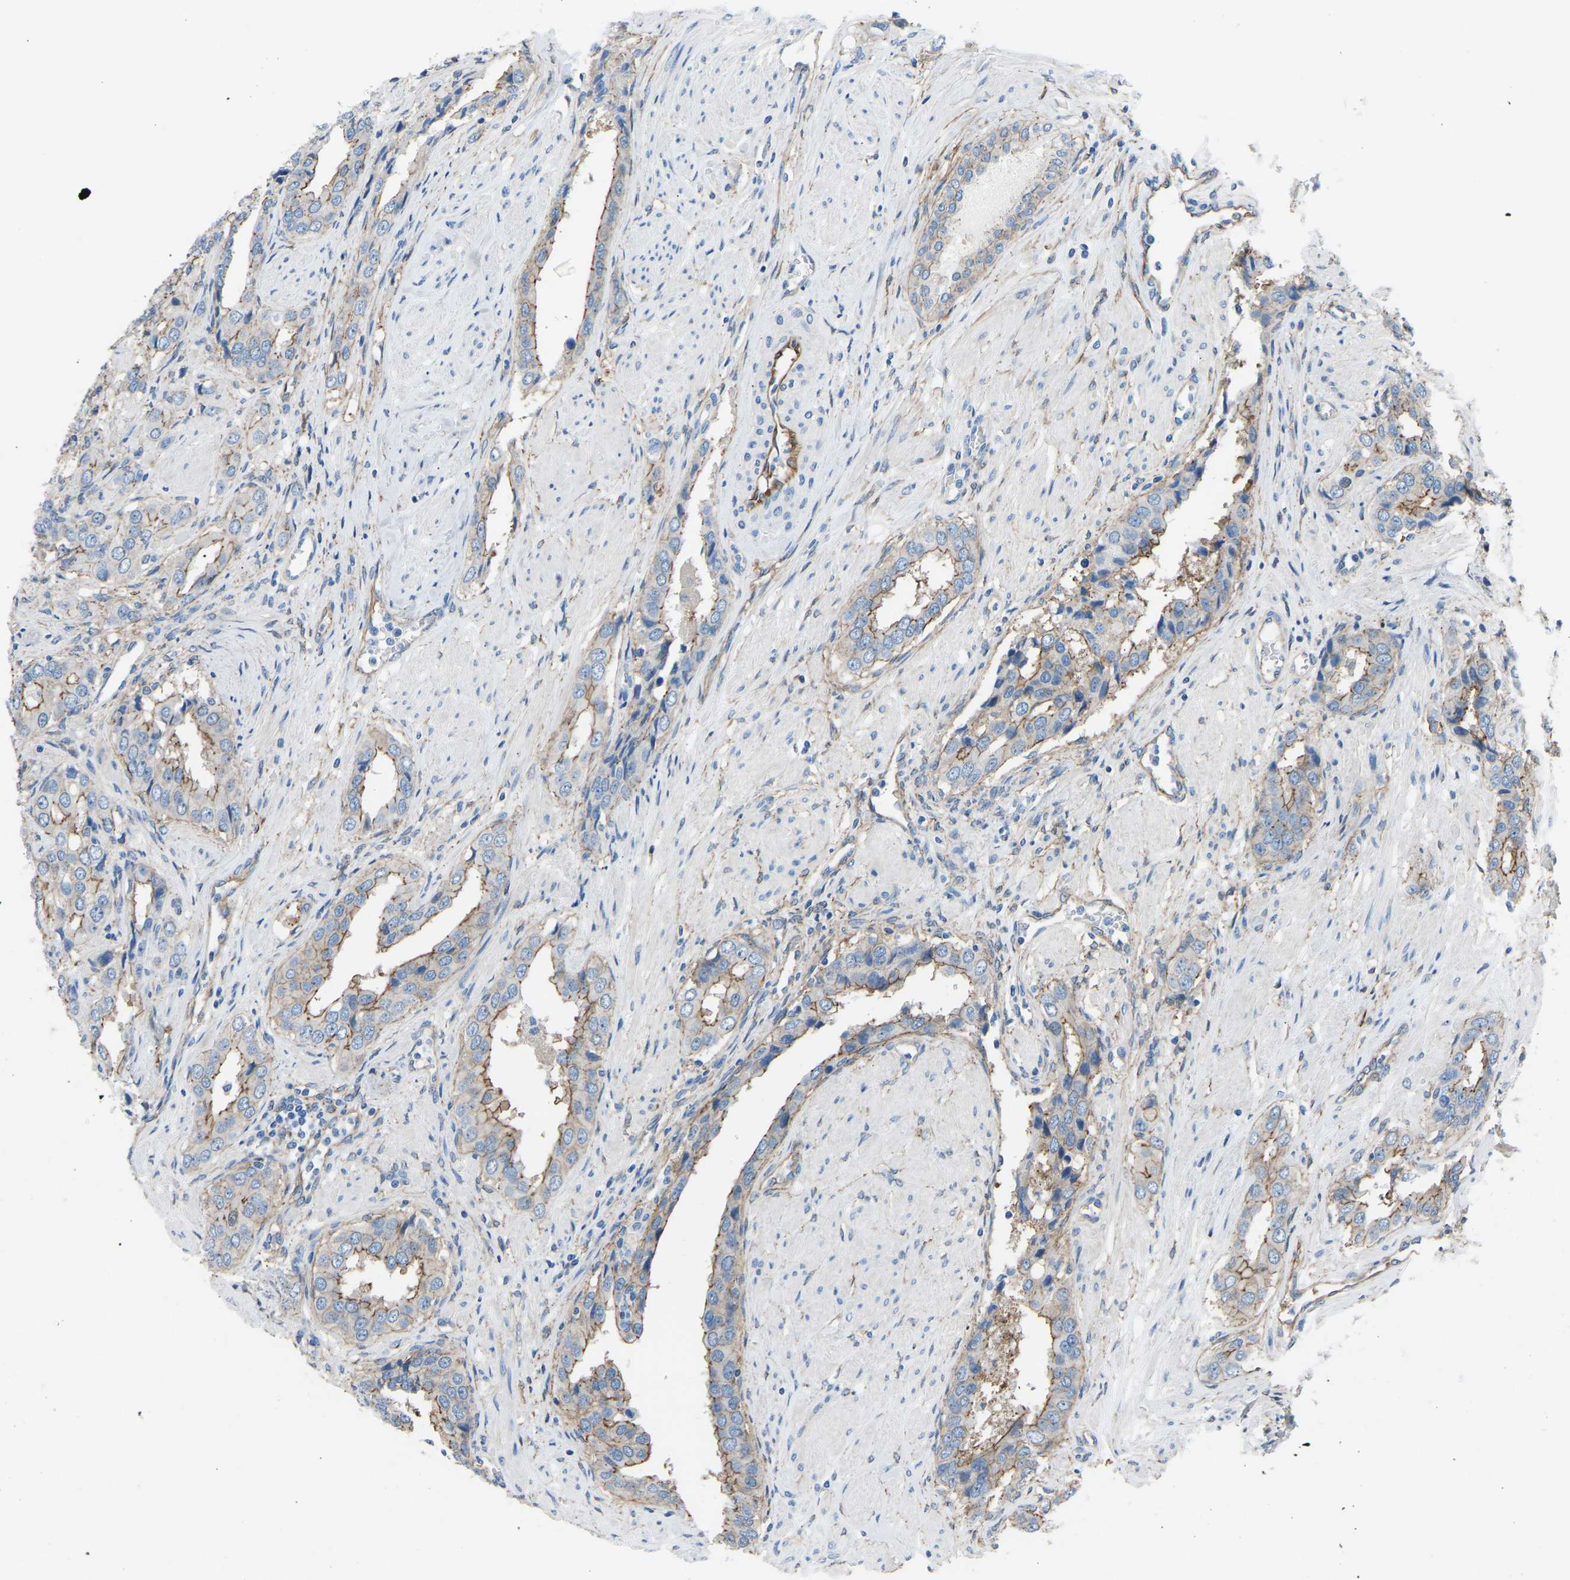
{"staining": {"intensity": "moderate", "quantity": "<25%", "location": "cytoplasmic/membranous"}, "tissue": "prostate cancer", "cell_type": "Tumor cells", "image_type": "cancer", "snomed": [{"axis": "morphology", "description": "Adenocarcinoma, High grade"}, {"axis": "topography", "description": "Prostate"}], "caption": "Immunohistochemical staining of high-grade adenocarcinoma (prostate) shows low levels of moderate cytoplasmic/membranous expression in approximately <25% of tumor cells.", "gene": "MYH10", "patient": {"sex": "male", "age": 52}}